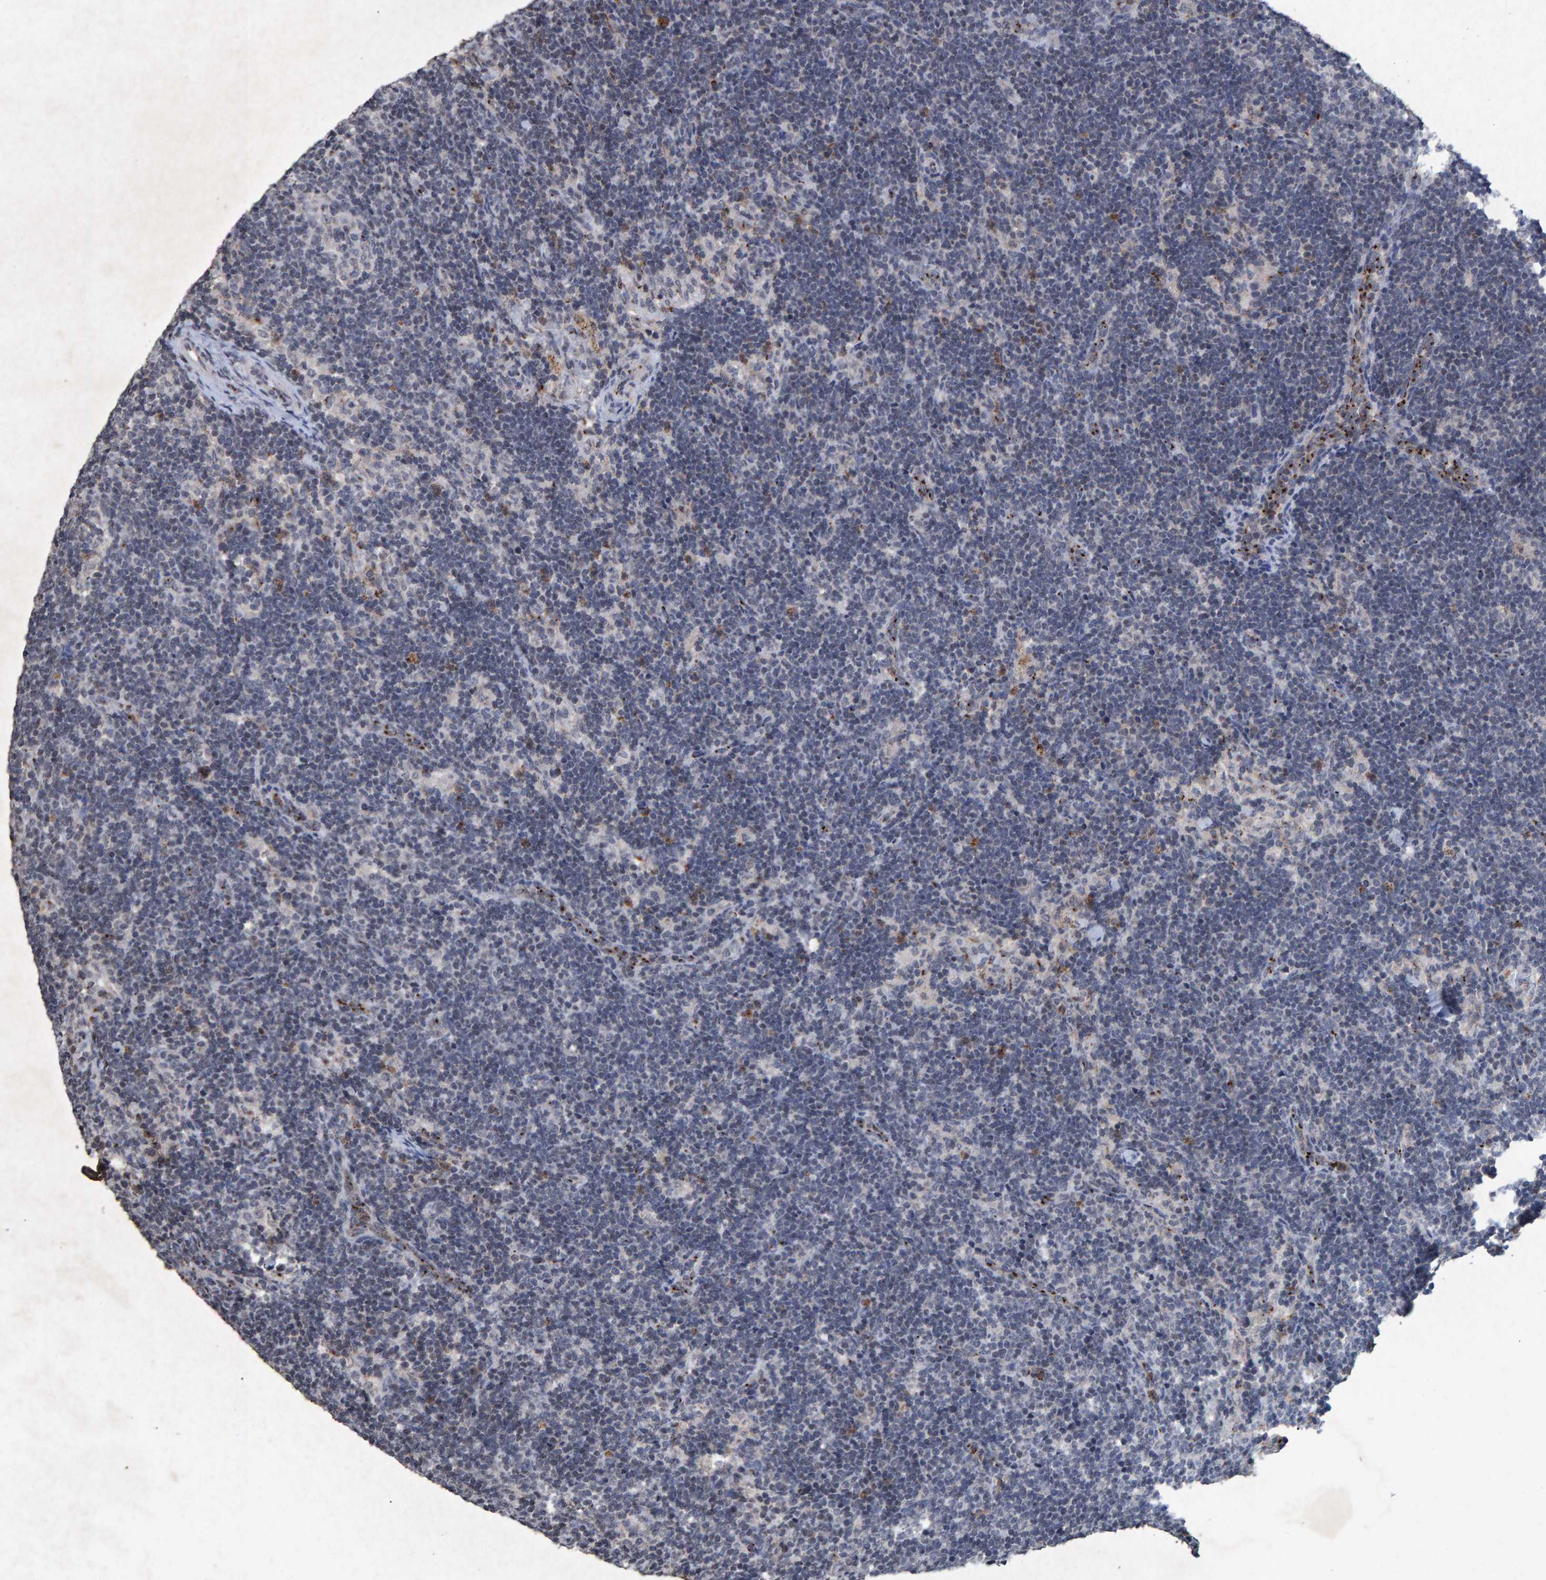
{"staining": {"intensity": "negative", "quantity": "none", "location": "none"}, "tissue": "lymph node", "cell_type": "Non-germinal center cells", "image_type": "normal", "snomed": [{"axis": "morphology", "description": "Normal tissue, NOS"}, {"axis": "topography", "description": "Lymph node"}], "caption": "This is a micrograph of IHC staining of unremarkable lymph node, which shows no staining in non-germinal center cells. (DAB immunohistochemistry (IHC), high magnification).", "gene": "GALC", "patient": {"sex": "female", "age": 22}}